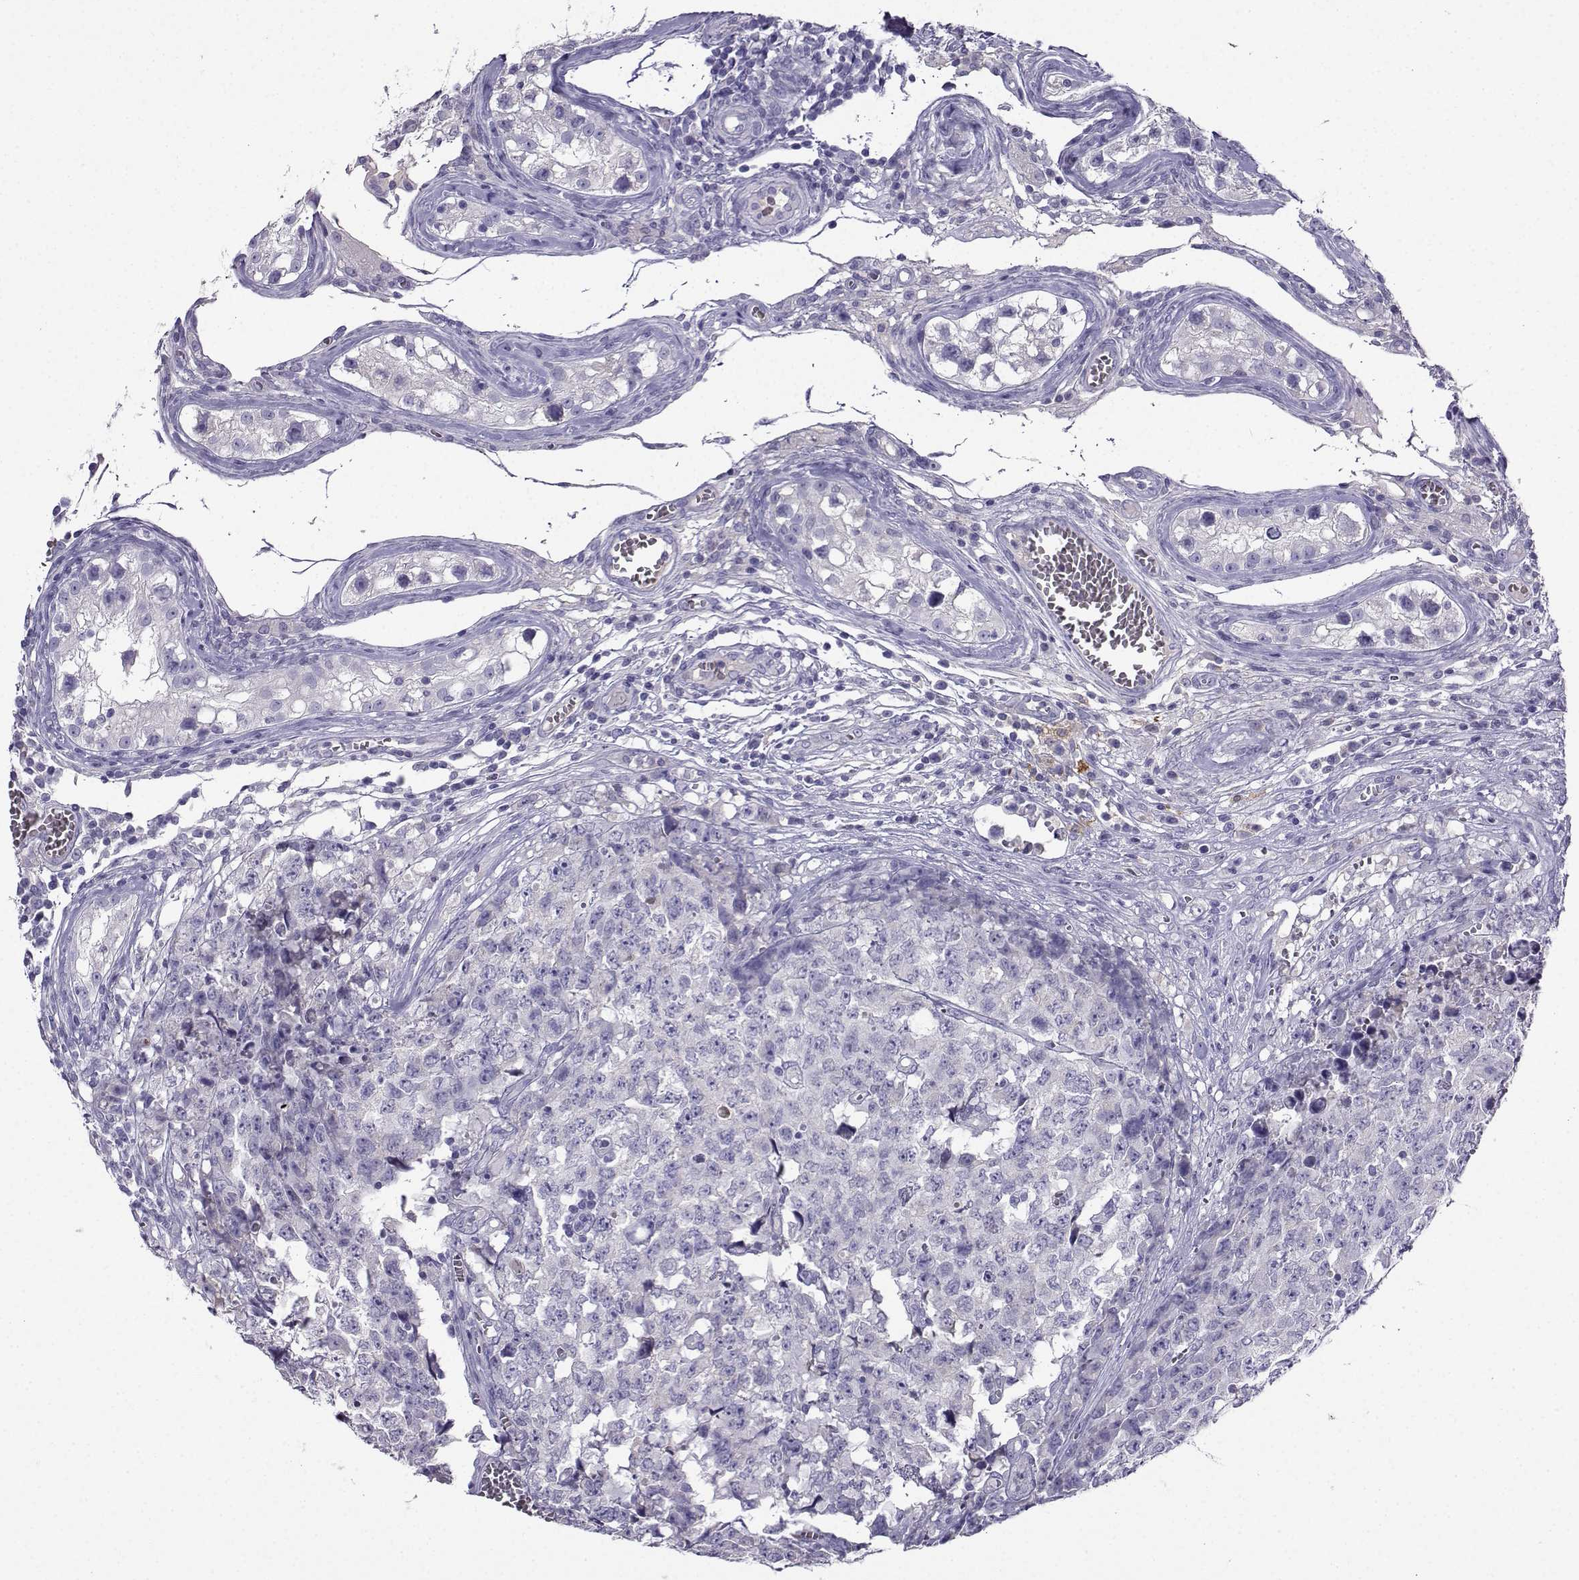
{"staining": {"intensity": "negative", "quantity": "none", "location": "none"}, "tissue": "testis cancer", "cell_type": "Tumor cells", "image_type": "cancer", "snomed": [{"axis": "morphology", "description": "Carcinoma, Embryonal, NOS"}, {"axis": "topography", "description": "Testis"}], "caption": "Tumor cells show no significant protein expression in testis cancer (embryonal carcinoma). Brightfield microscopy of immunohistochemistry stained with DAB (brown) and hematoxylin (blue), captured at high magnification.", "gene": "LINGO1", "patient": {"sex": "male", "age": 23}}